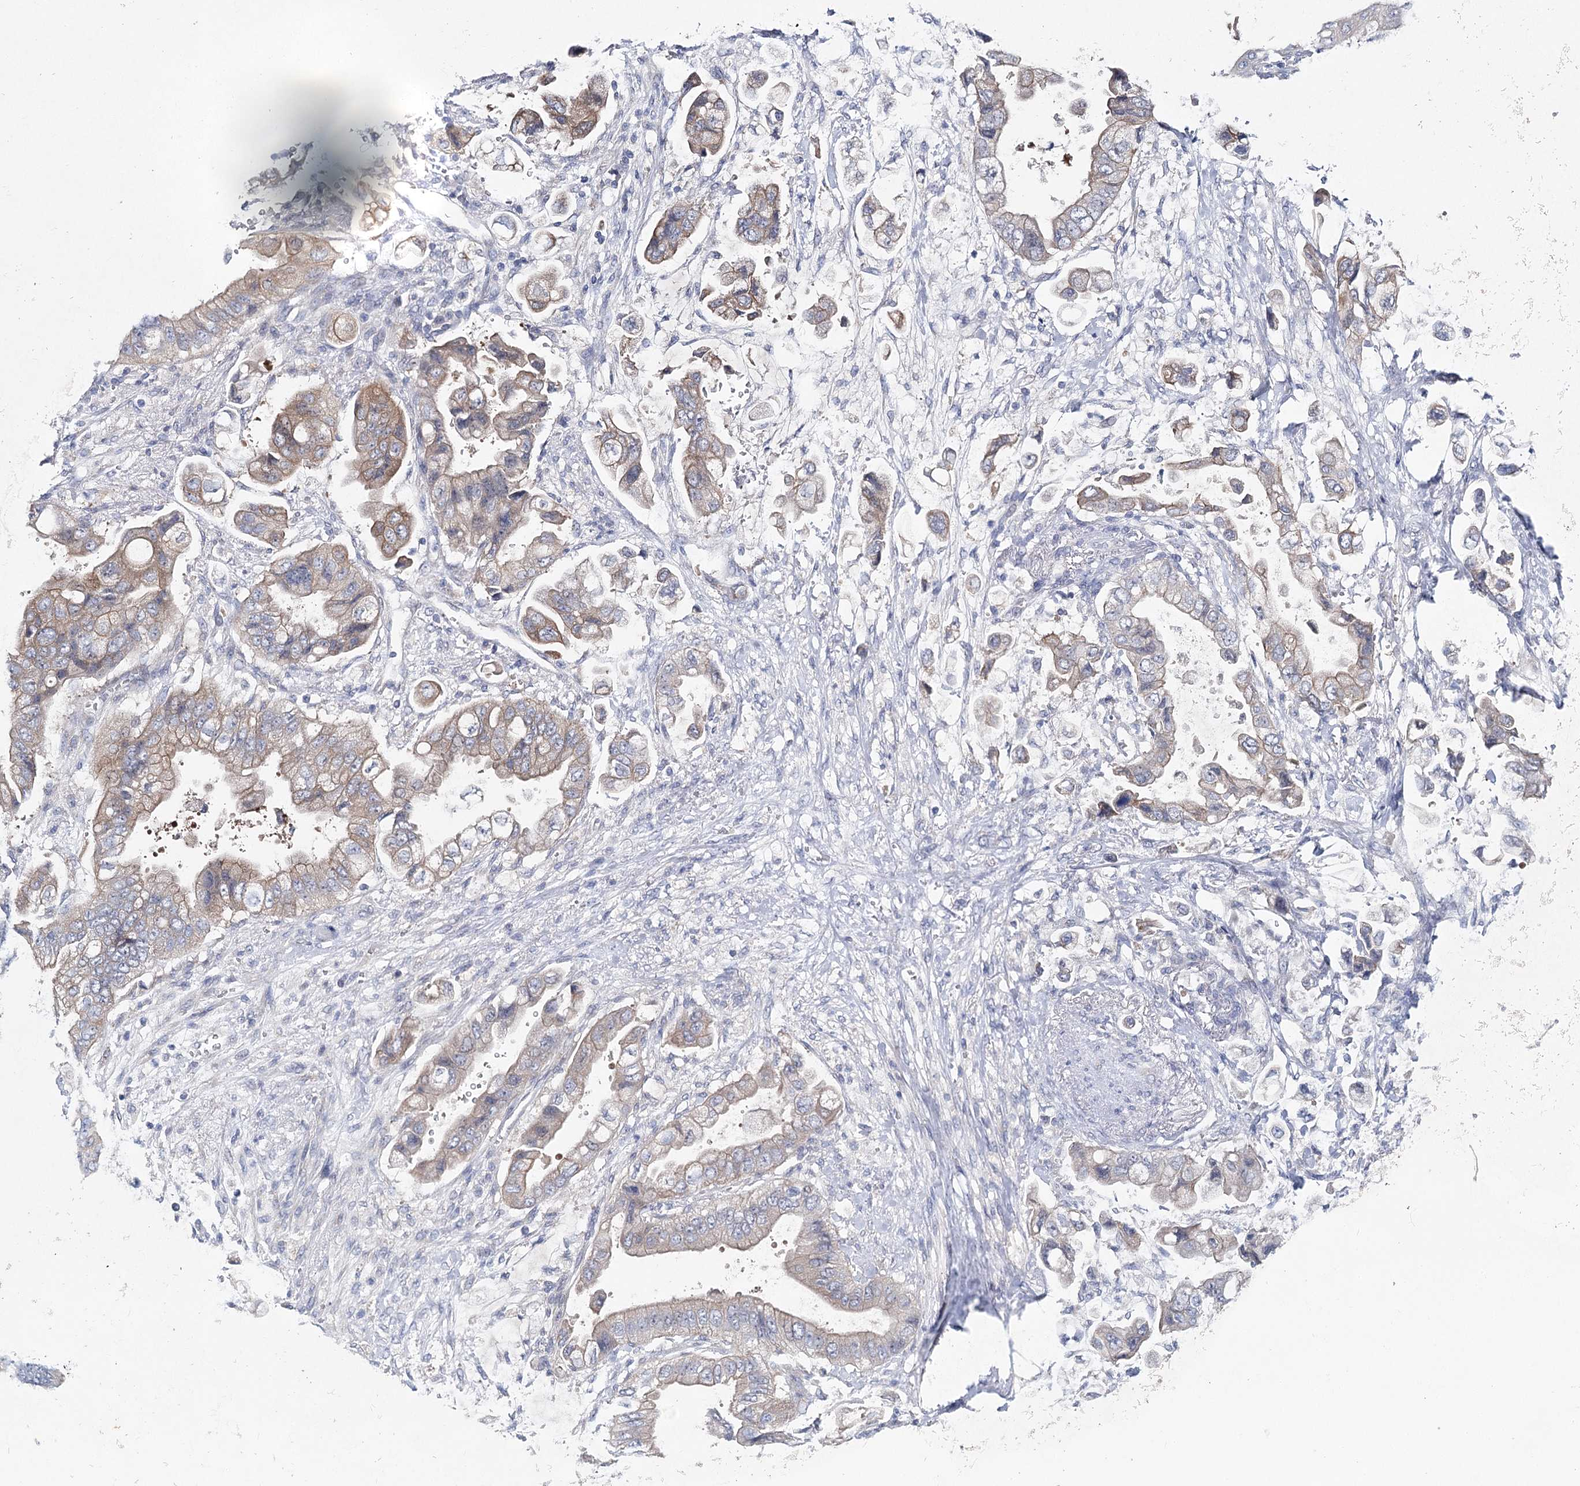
{"staining": {"intensity": "weak", "quantity": "25%-75%", "location": "cytoplasmic/membranous"}, "tissue": "stomach cancer", "cell_type": "Tumor cells", "image_type": "cancer", "snomed": [{"axis": "morphology", "description": "Adenocarcinoma, NOS"}, {"axis": "topography", "description": "Stomach"}], "caption": "Tumor cells display weak cytoplasmic/membranous expression in about 25%-75% of cells in stomach cancer (adenocarcinoma). Nuclei are stained in blue.", "gene": "LRRC14B", "patient": {"sex": "male", "age": 62}}